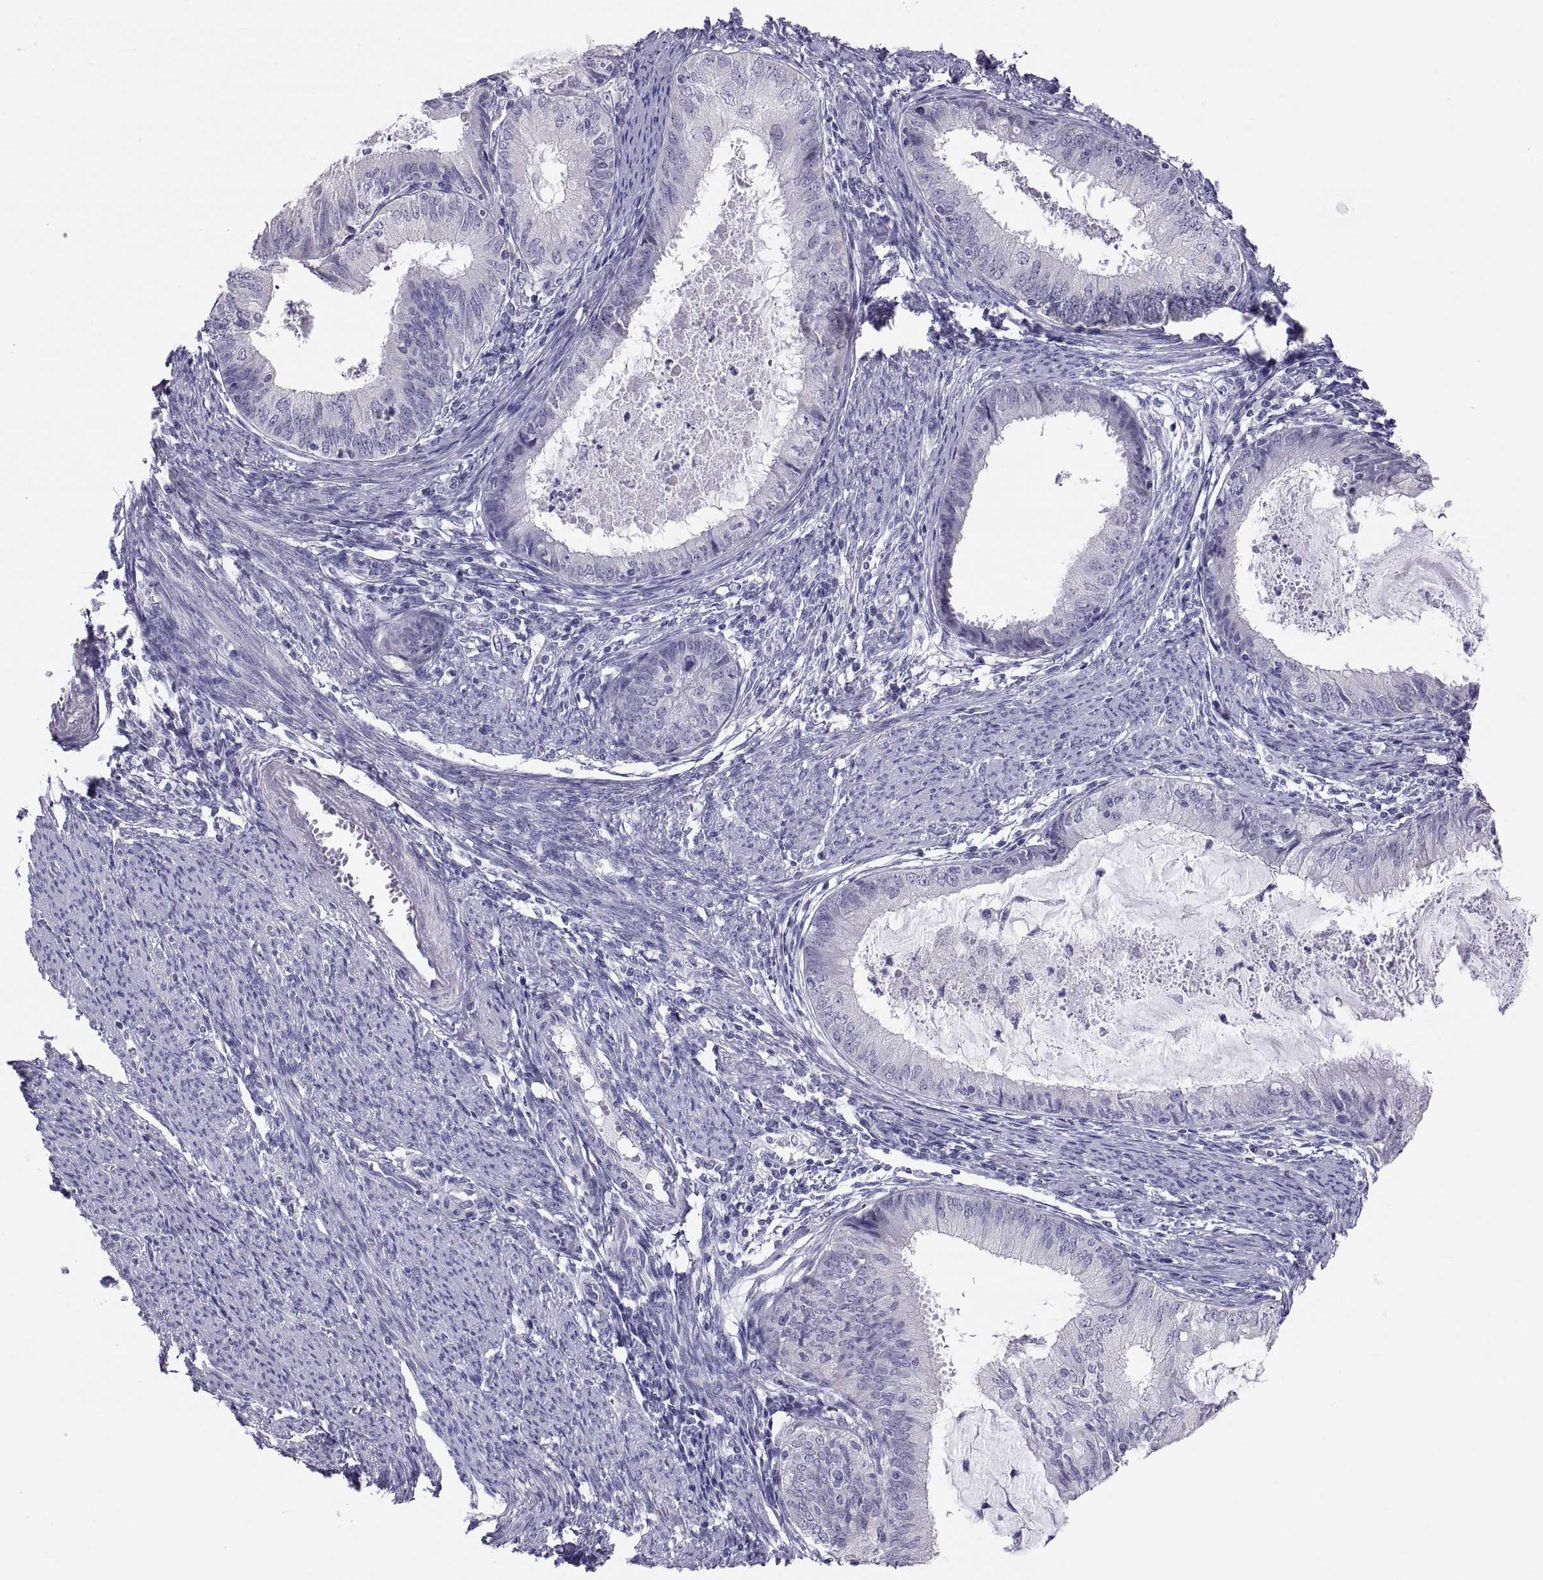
{"staining": {"intensity": "negative", "quantity": "none", "location": "none"}, "tissue": "endometrial cancer", "cell_type": "Tumor cells", "image_type": "cancer", "snomed": [{"axis": "morphology", "description": "Adenocarcinoma, NOS"}, {"axis": "topography", "description": "Endometrium"}], "caption": "Tumor cells show no significant positivity in endometrial cancer (adenocarcinoma).", "gene": "FAM170A", "patient": {"sex": "female", "age": 57}}